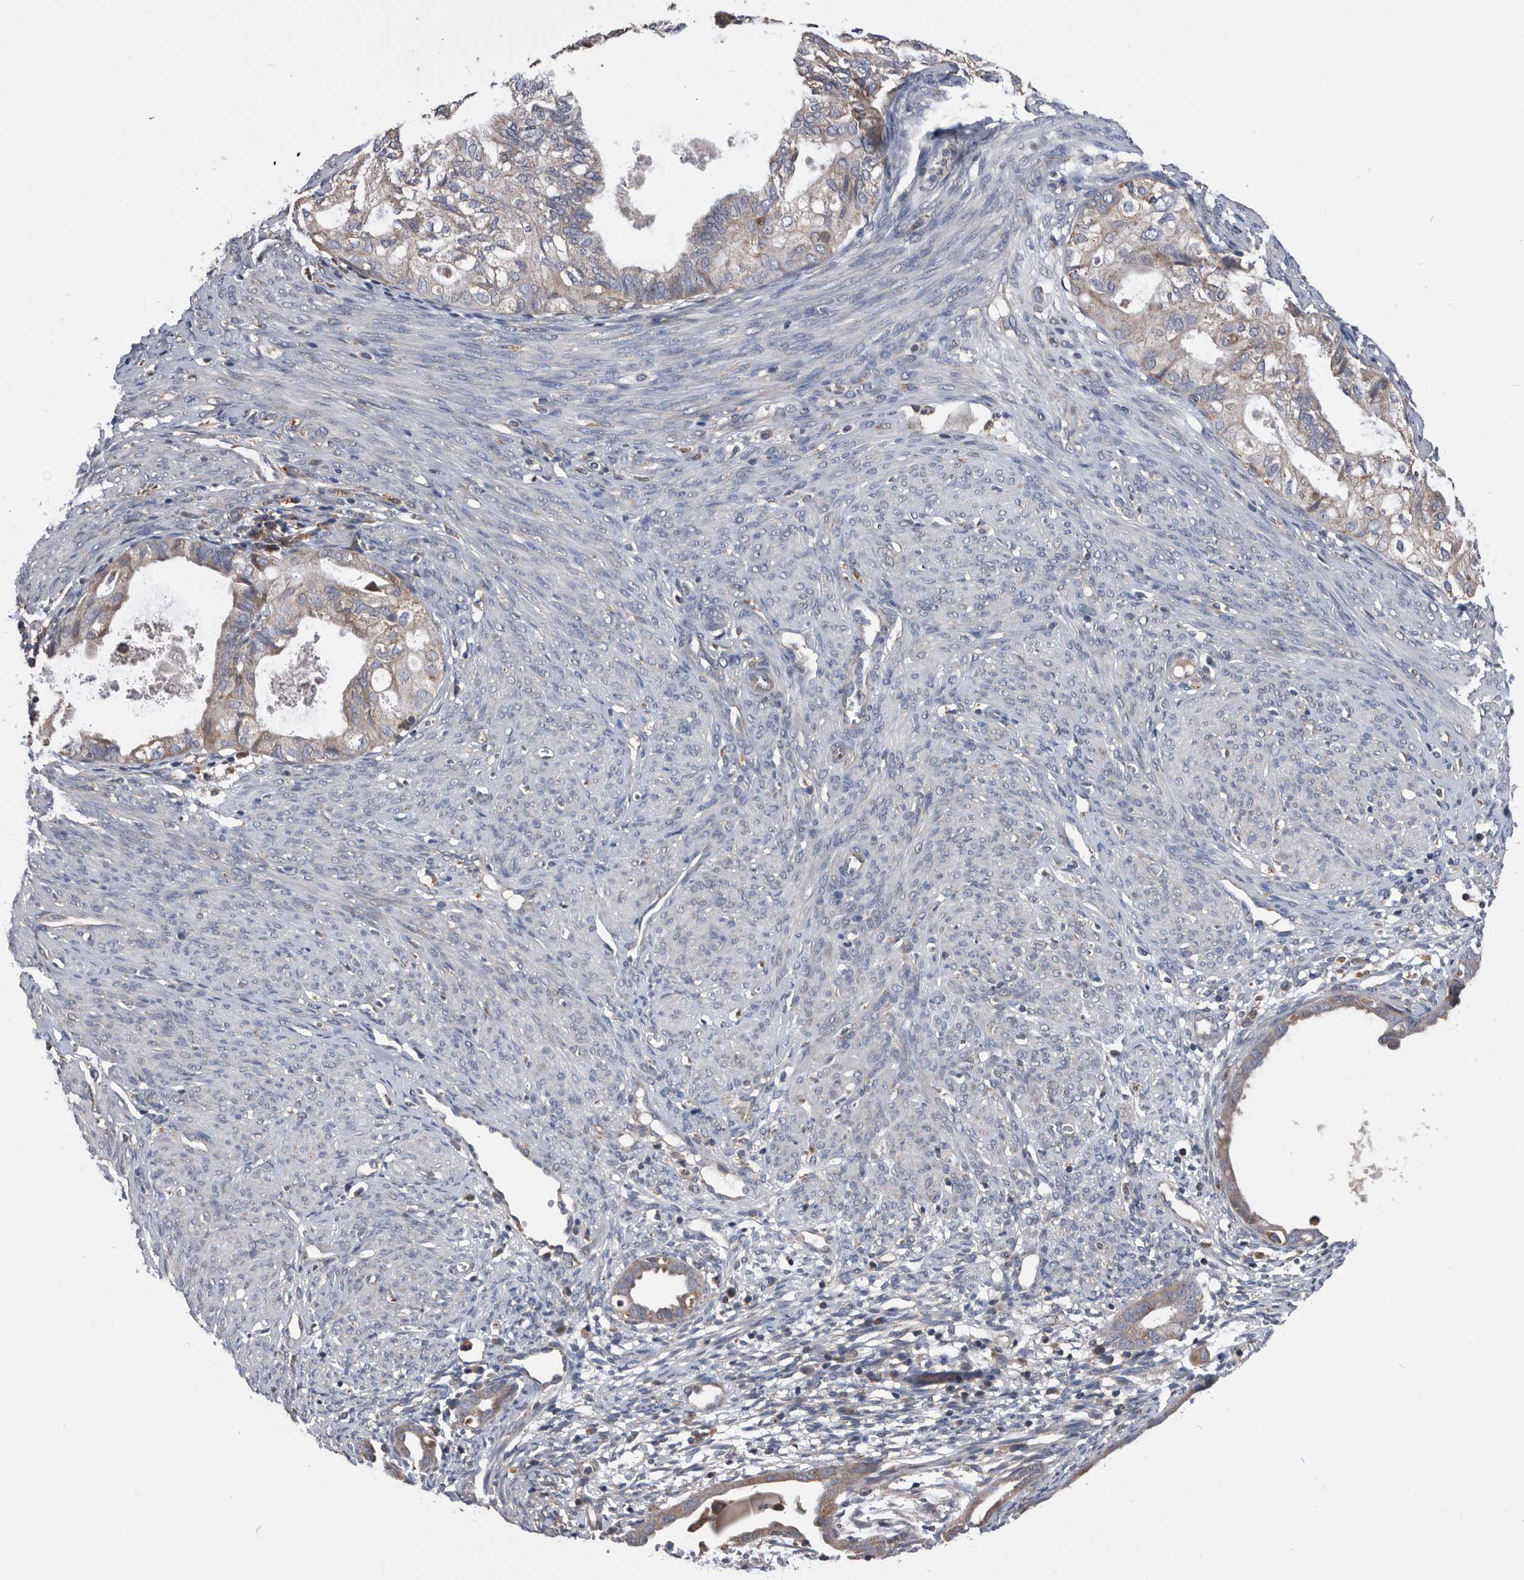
{"staining": {"intensity": "weak", "quantity": "25%-75%", "location": "cytoplasmic/membranous"}, "tissue": "cervical cancer", "cell_type": "Tumor cells", "image_type": "cancer", "snomed": [{"axis": "morphology", "description": "Normal tissue, NOS"}, {"axis": "morphology", "description": "Adenocarcinoma, NOS"}, {"axis": "topography", "description": "Cervix"}, {"axis": "topography", "description": "Endometrium"}], "caption": "Human cervical adenocarcinoma stained with a protein marker shows weak staining in tumor cells.", "gene": "NRBP1", "patient": {"sex": "female", "age": 86}}